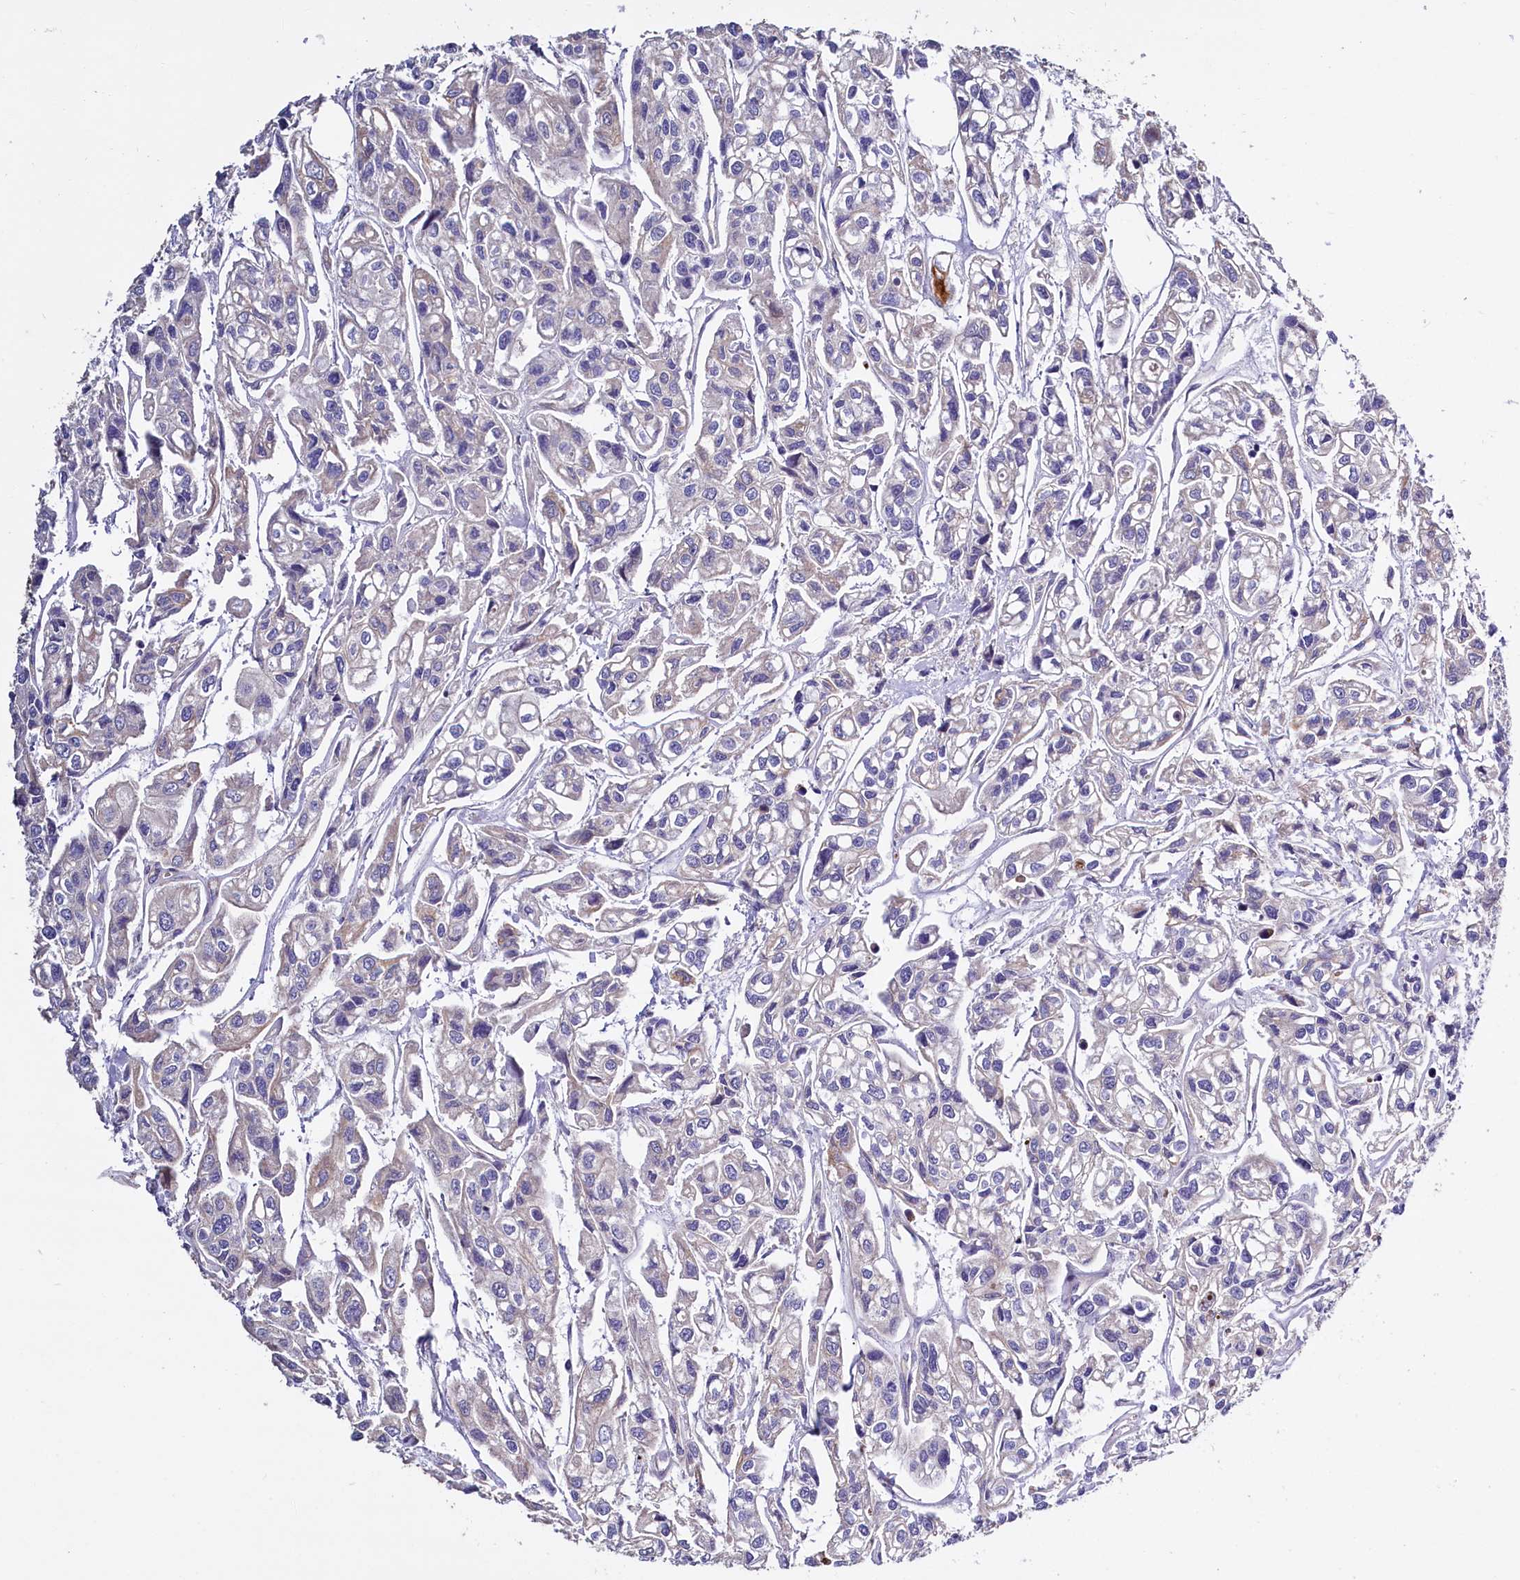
{"staining": {"intensity": "negative", "quantity": "none", "location": "none"}, "tissue": "urothelial cancer", "cell_type": "Tumor cells", "image_type": "cancer", "snomed": [{"axis": "morphology", "description": "Urothelial carcinoma, High grade"}, {"axis": "topography", "description": "Urinary bladder"}], "caption": "This micrograph is of urothelial carcinoma (high-grade) stained with IHC to label a protein in brown with the nuclei are counter-stained blue. There is no staining in tumor cells.", "gene": "WNT8A", "patient": {"sex": "male", "age": 67}}